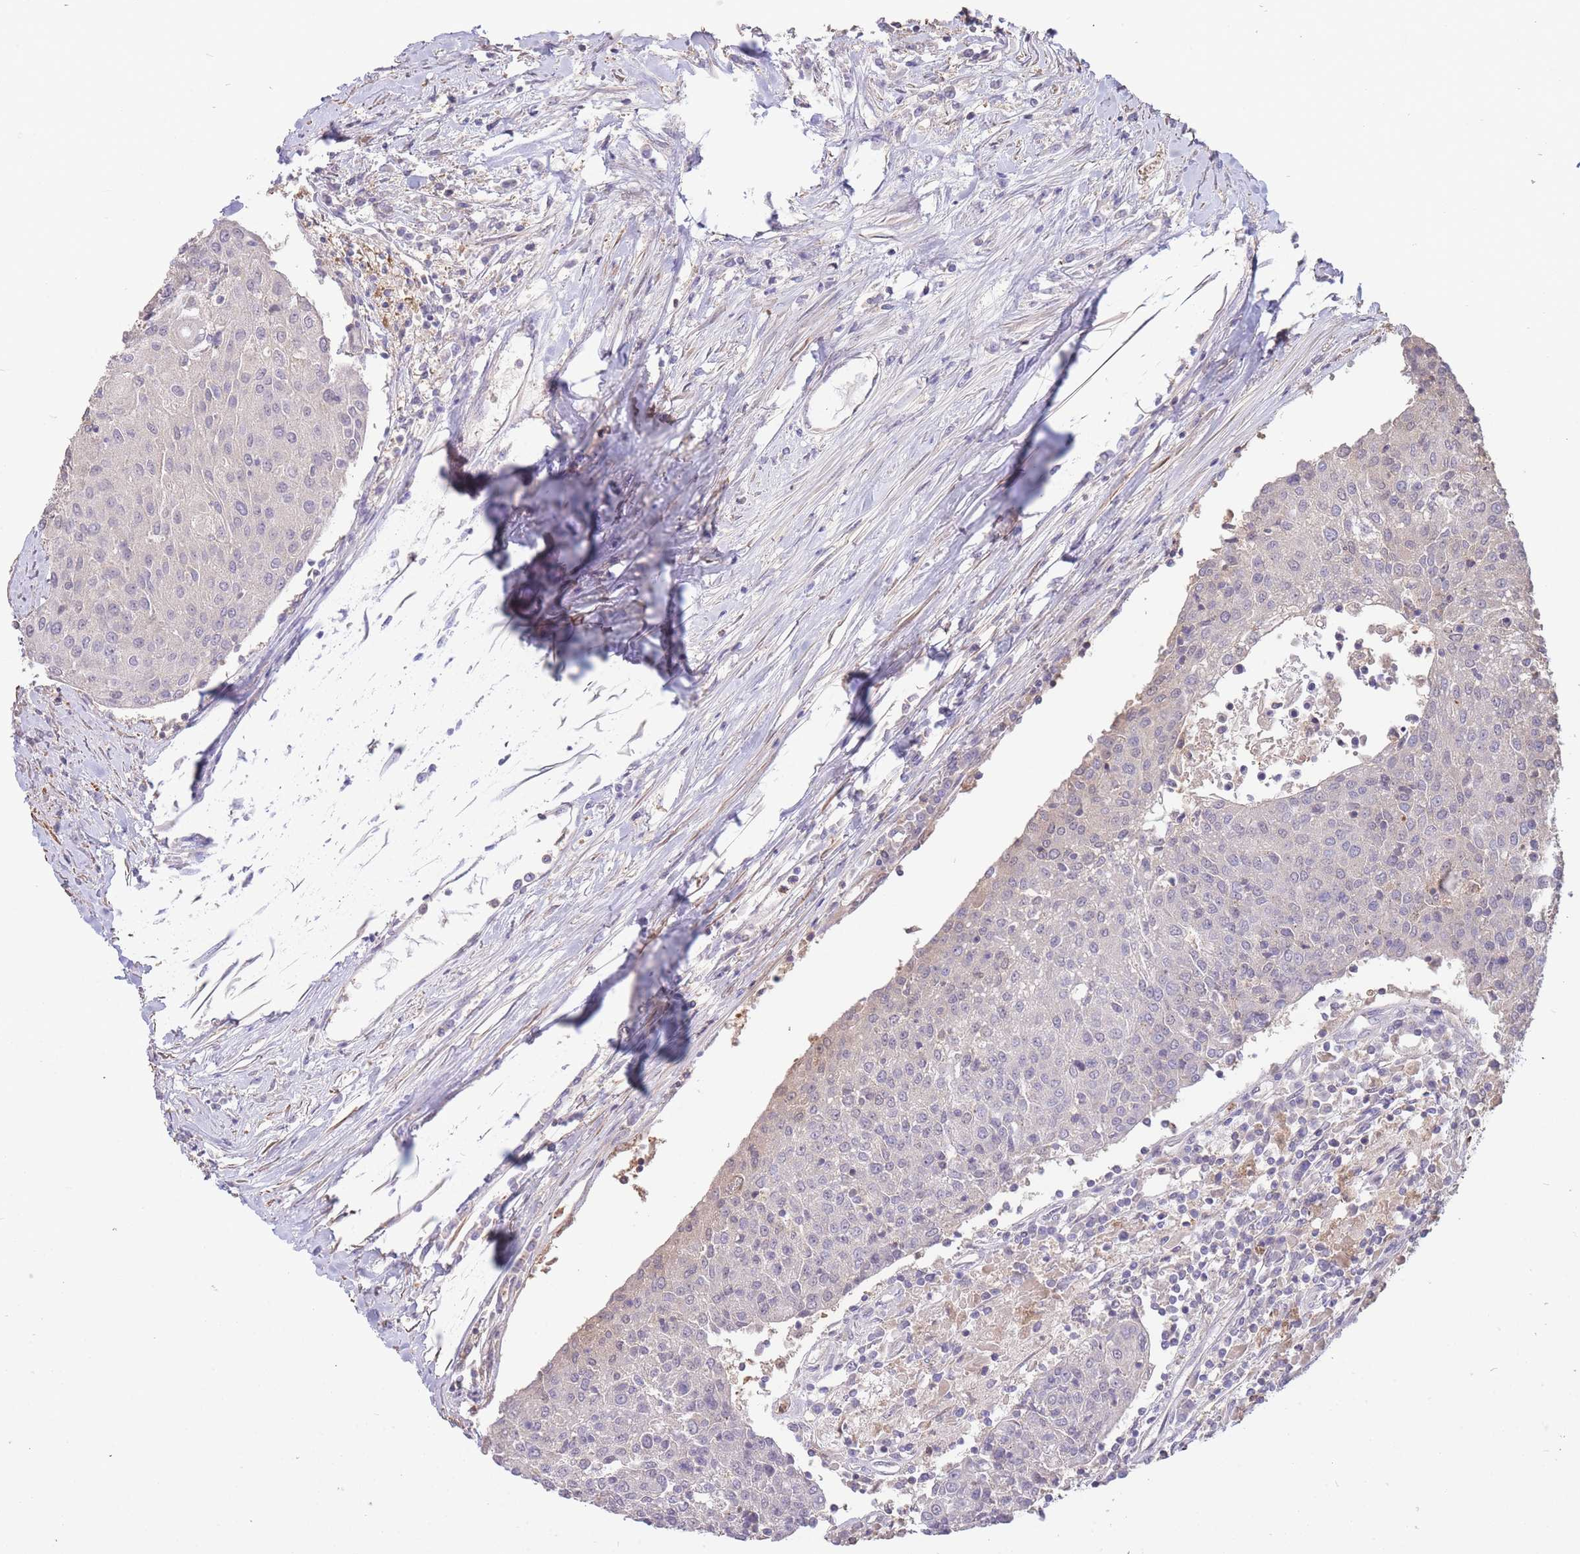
{"staining": {"intensity": "negative", "quantity": "none", "location": "none"}, "tissue": "urothelial cancer", "cell_type": "Tumor cells", "image_type": "cancer", "snomed": [{"axis": "morphology", "description": "Urothelial carcinoma, High grade"}, {"axis": "topography", "description": "Urinary bladder"}], "caption": "A micrograph of high-grade urothelial carcinoma stained for a protein reveals no brown staining in tumor cells.", "gene": "ZNF304", "patient": {"sex": "female", "age": 85}}